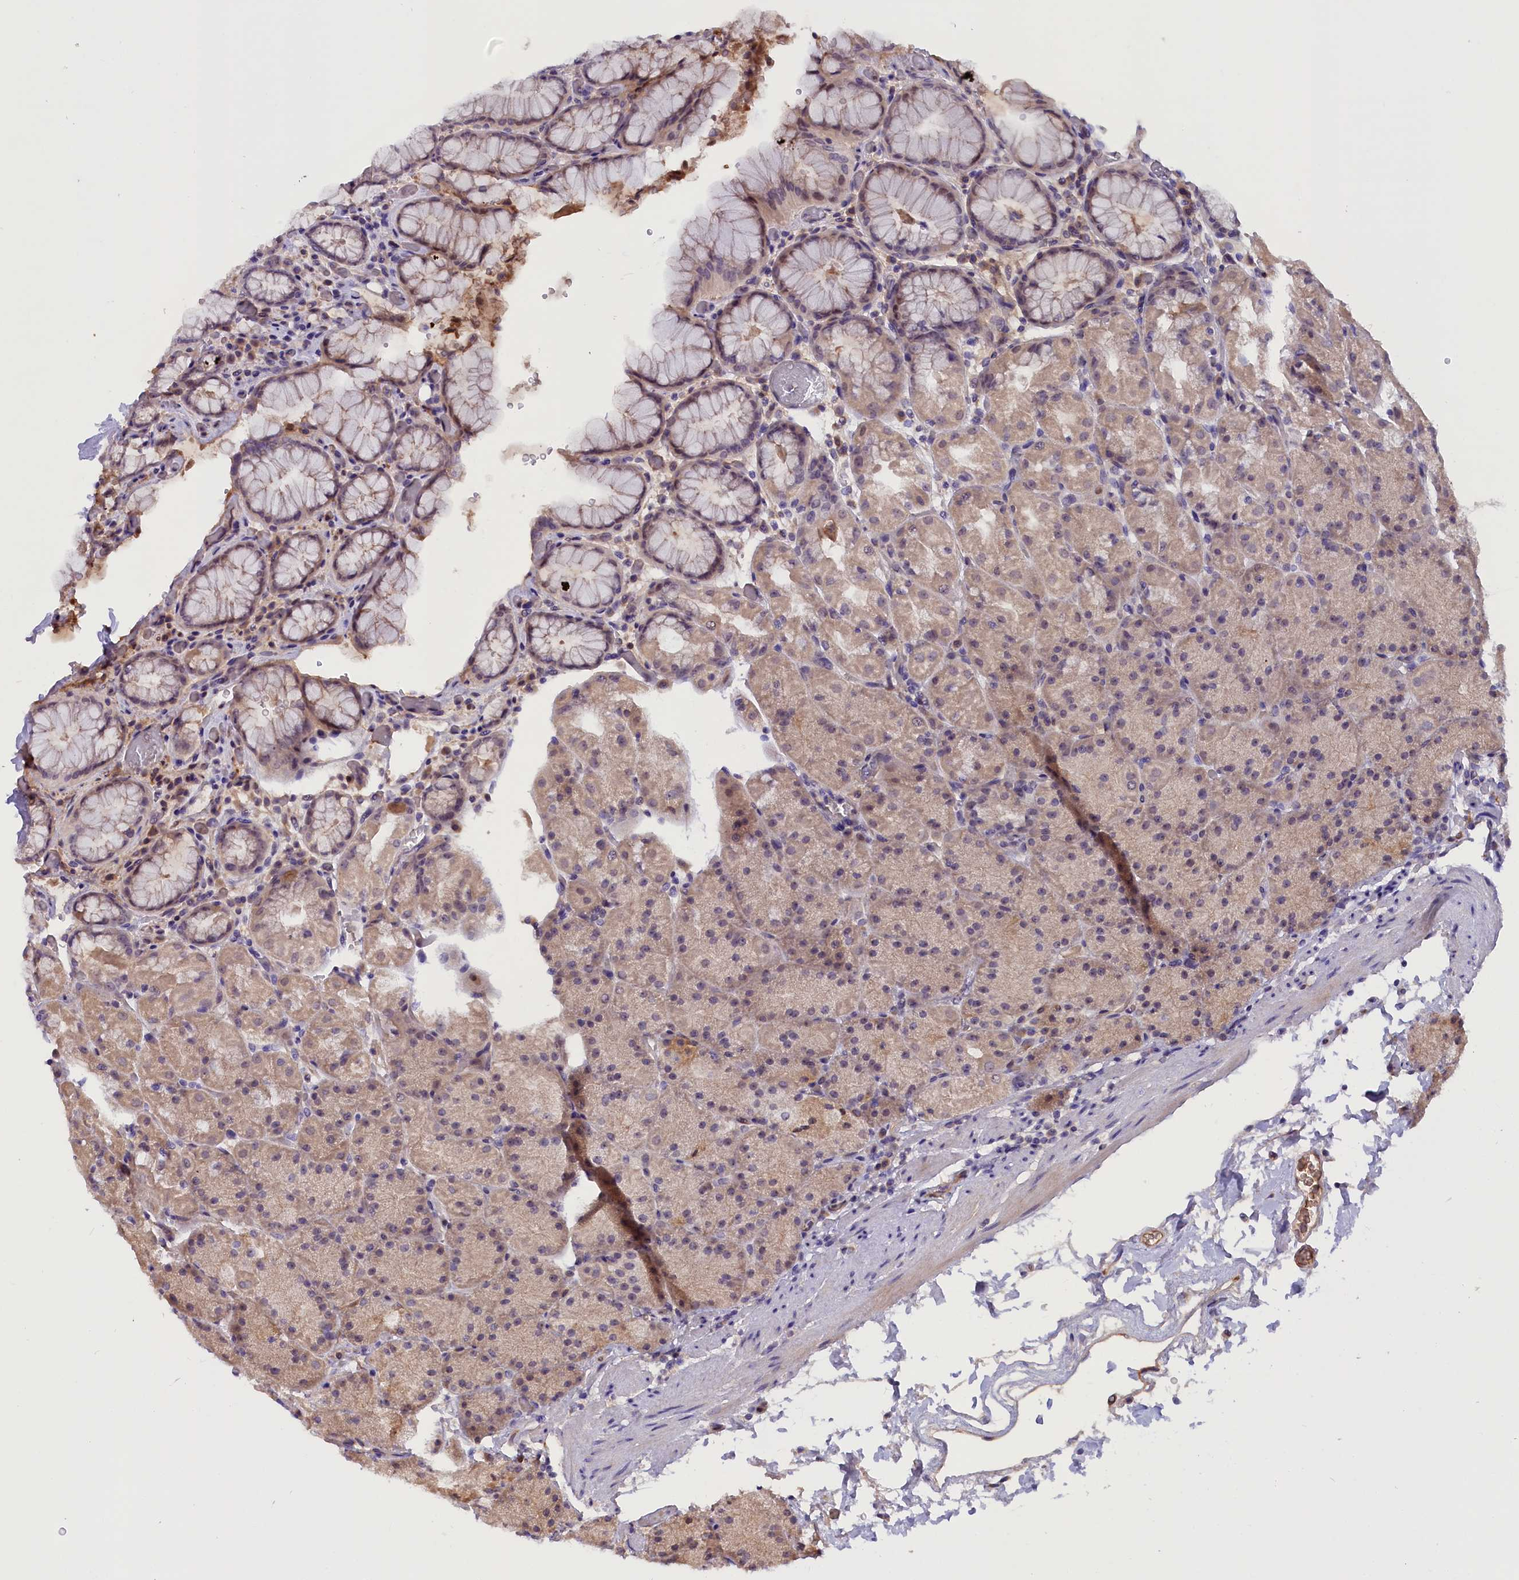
{"staining": {"intensity": "weak", "quantity": "25%-75%", "location": "cytoplasmic/membranous"}, "tissue": "stomach", "cell_type": "Glandular cells", "image_type": "normal", "snomed": [{"axis": "morphology", "description": "Normal tissue, NOS"}, {"axis": "topography", "description": "Stomach, upper"}, {"axis": "topography", "description": "Stomach, lower"}], "caption": "Immunohistochemical staining of unremarkable human stomach reveals weak cytoplasmic/membranous protein expression in approximately 25%-75% of glandular cells.", "gene": "CCDC32", "patient": {"sex": "male", "age": 67}}